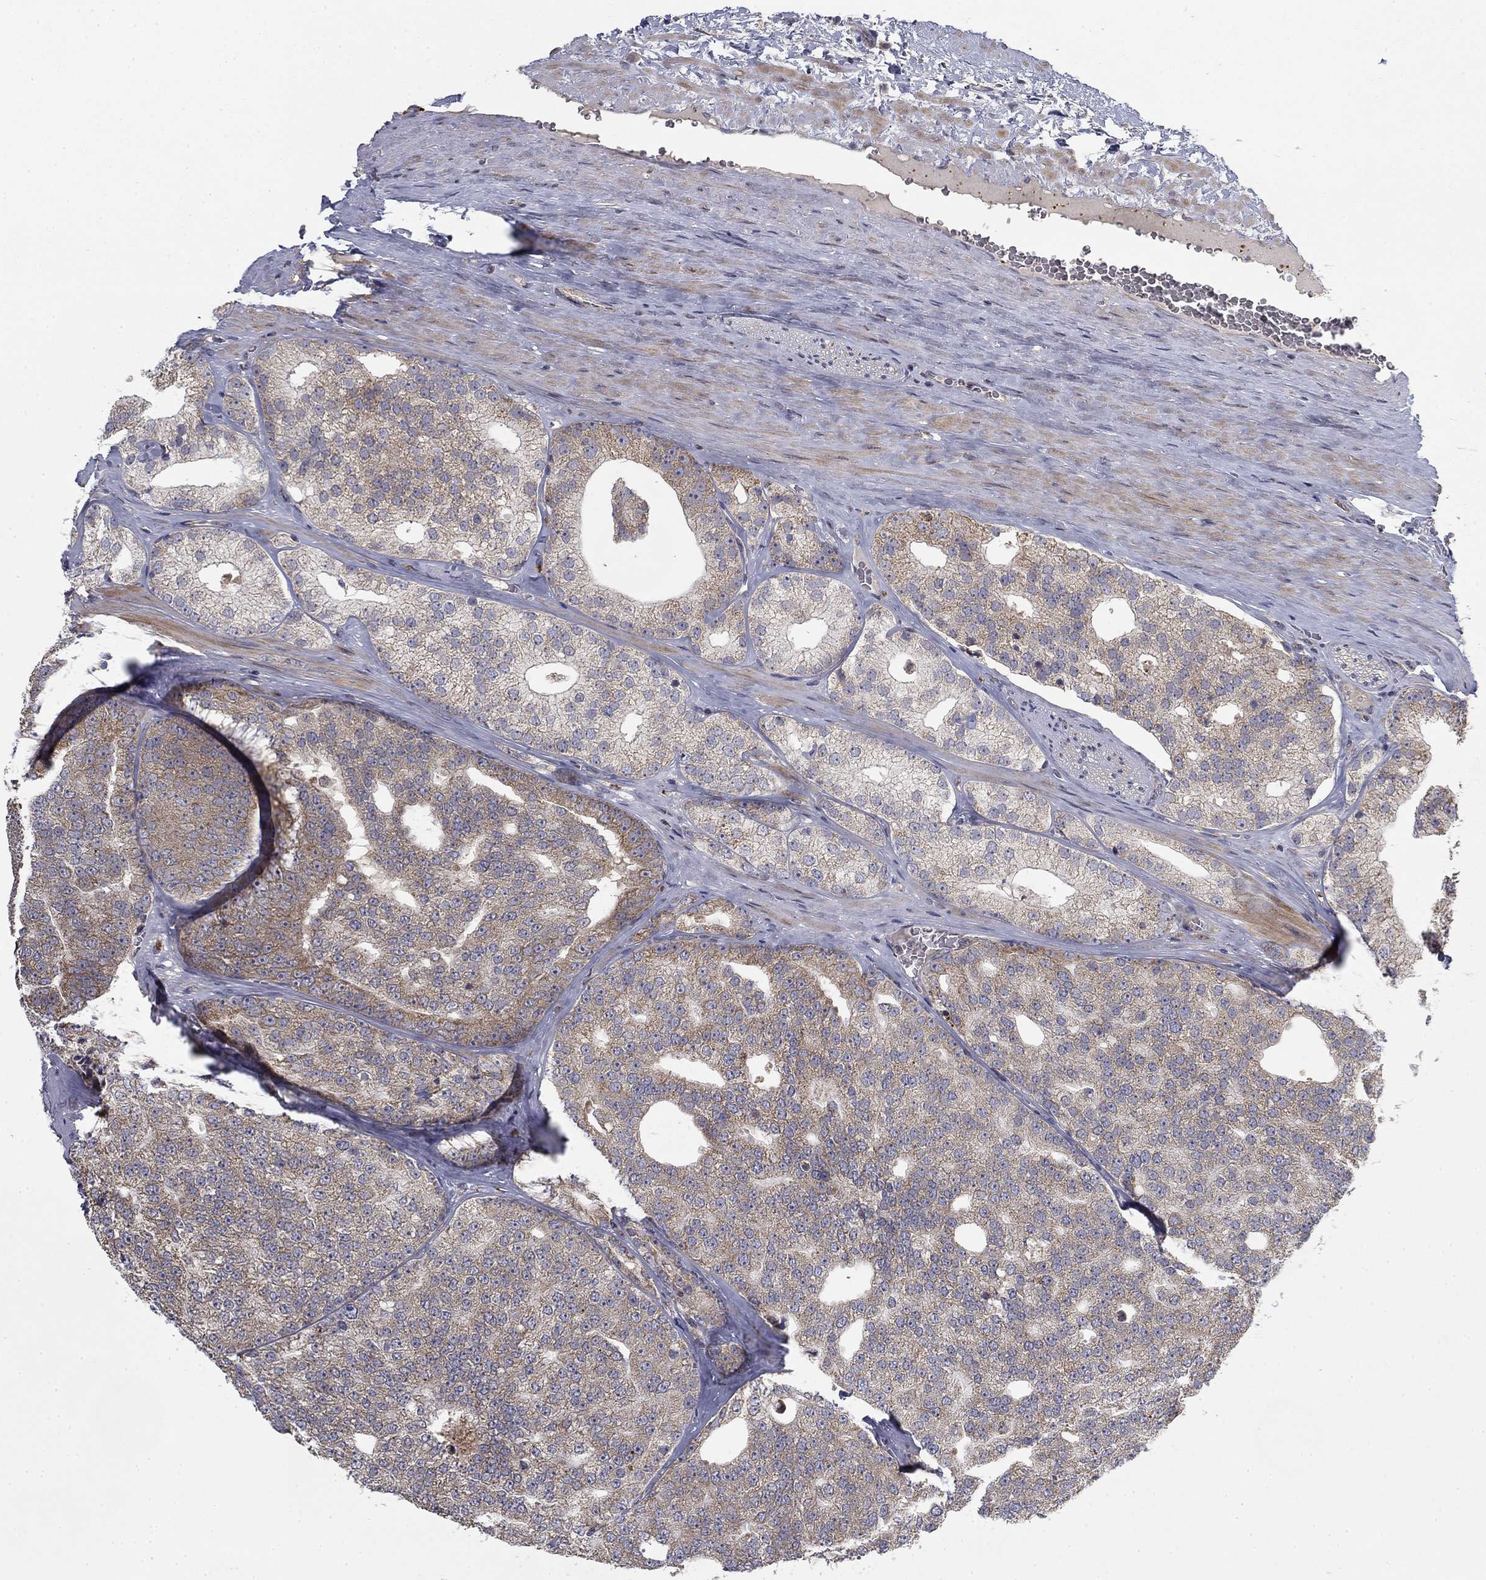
{"staining": {"intensity": "moderate", "quantity": "<25%", "location": "cytoplasmic/membranous"}, "tissue": "prostate cancer", "cell_type": "Tumor cells", "image_type": "cancer", "snomed": [{"axis": "morphology", "description": "Adenocarcinoma, NOS"}, {"axis": "topography", "description": "Prostate and seminal vesicle, NOS"}], "caption": "Immunohistochemical staining of prostate cancer (adenocarcinoma) displays low levels of moderate cytoplasmic/membranous staining in approximately <25% of tumor cells.", "gene": "MMAA", "patient": {"sex": "male", "age": 62}}